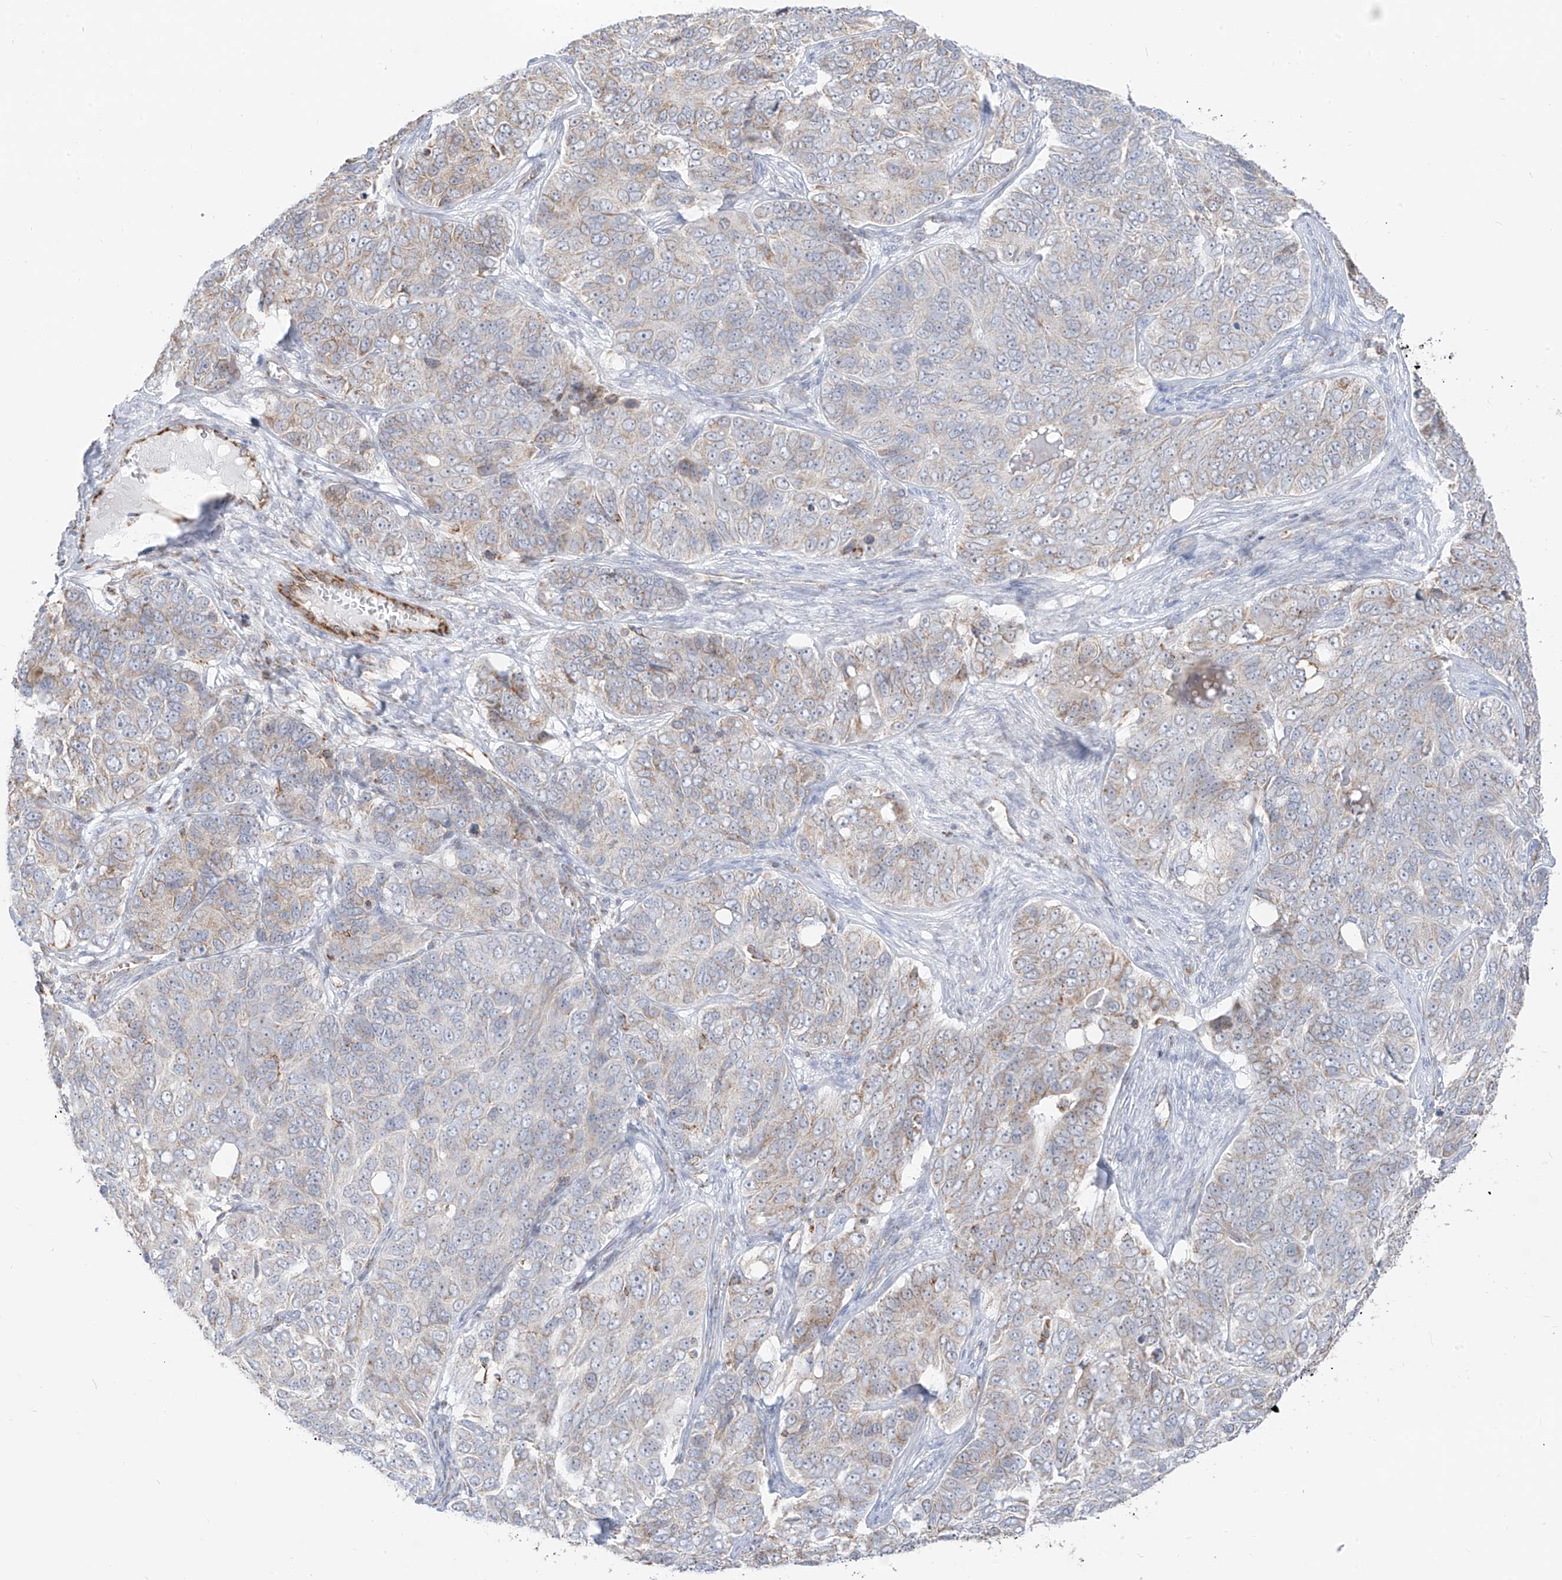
{"staining": {"intensity": "weak", "quantity": "<25%", "location": "cytoplasmic/membranous"}, "tissue": "ovarian cancer", "cell_type": "Tumor cells", "image_type": "cancer", "snomed": [{"axis": "morphology", "description": "Carcinoma, endometroid"}, {"axis": "topography", "description": "Ovary"}], "caption": "Protein analysis of ovarian endometroid carcinoma shows no significant staining in tumor cells.", "gene": "ETHE1", "patient": {"sex": "female", "age": 51}}